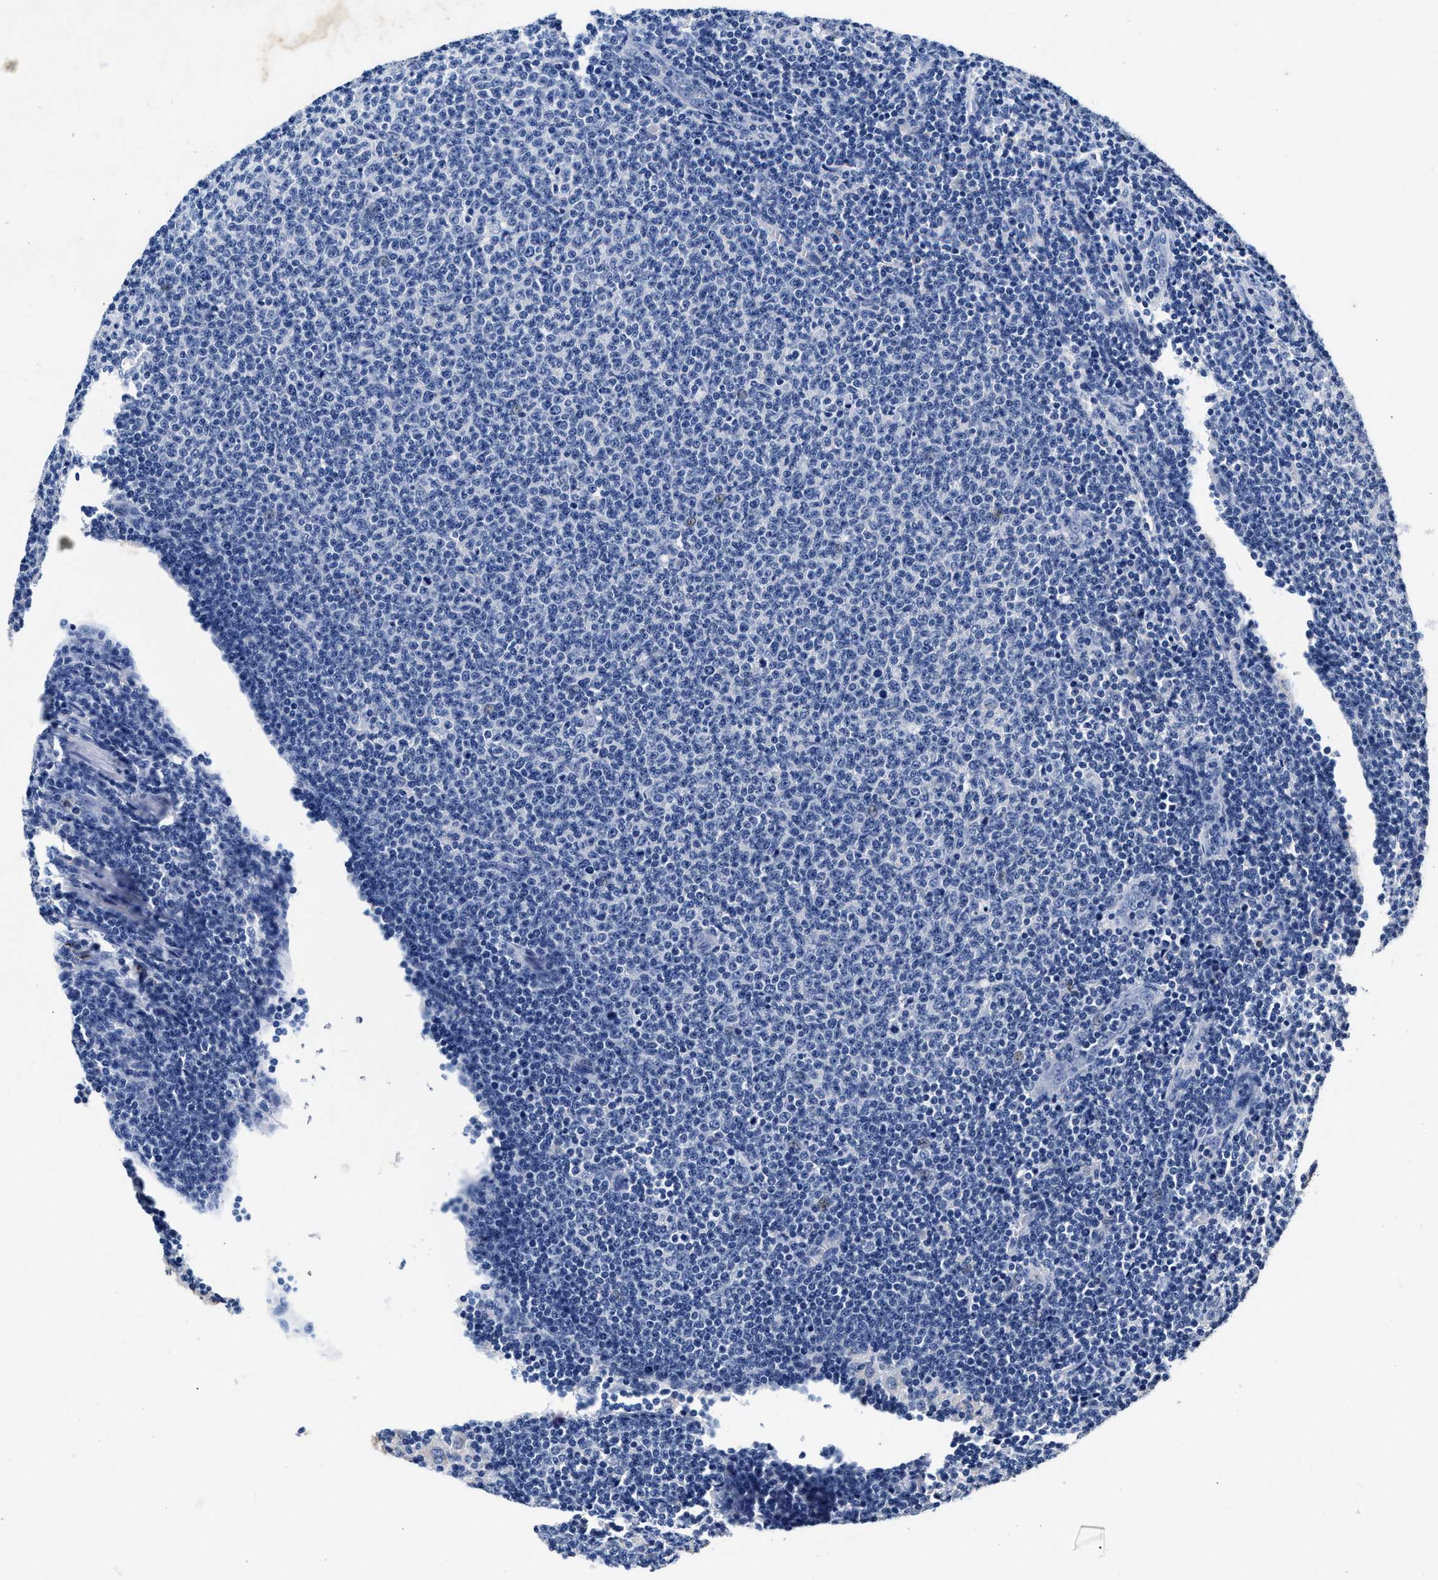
{"staining": {"intensity": "negative", "quantity": "none", "location": "none"}, "tissue": "lymphoma", "cell_type": "Tumor cells", "image_type": "cancer", "snomed": [{"axis": "morphology", "description": "Malignant lymphoma, non-Hodgkin's type, Low grade"}, {"axis": "topography", "description": "Lymph node"}], "caption": "Photomicrograph shows no significant protein staining in tumor cells of lymphoma.", "gene": "LTB4R2", "patient": {"sex": "male", "age": 66}}